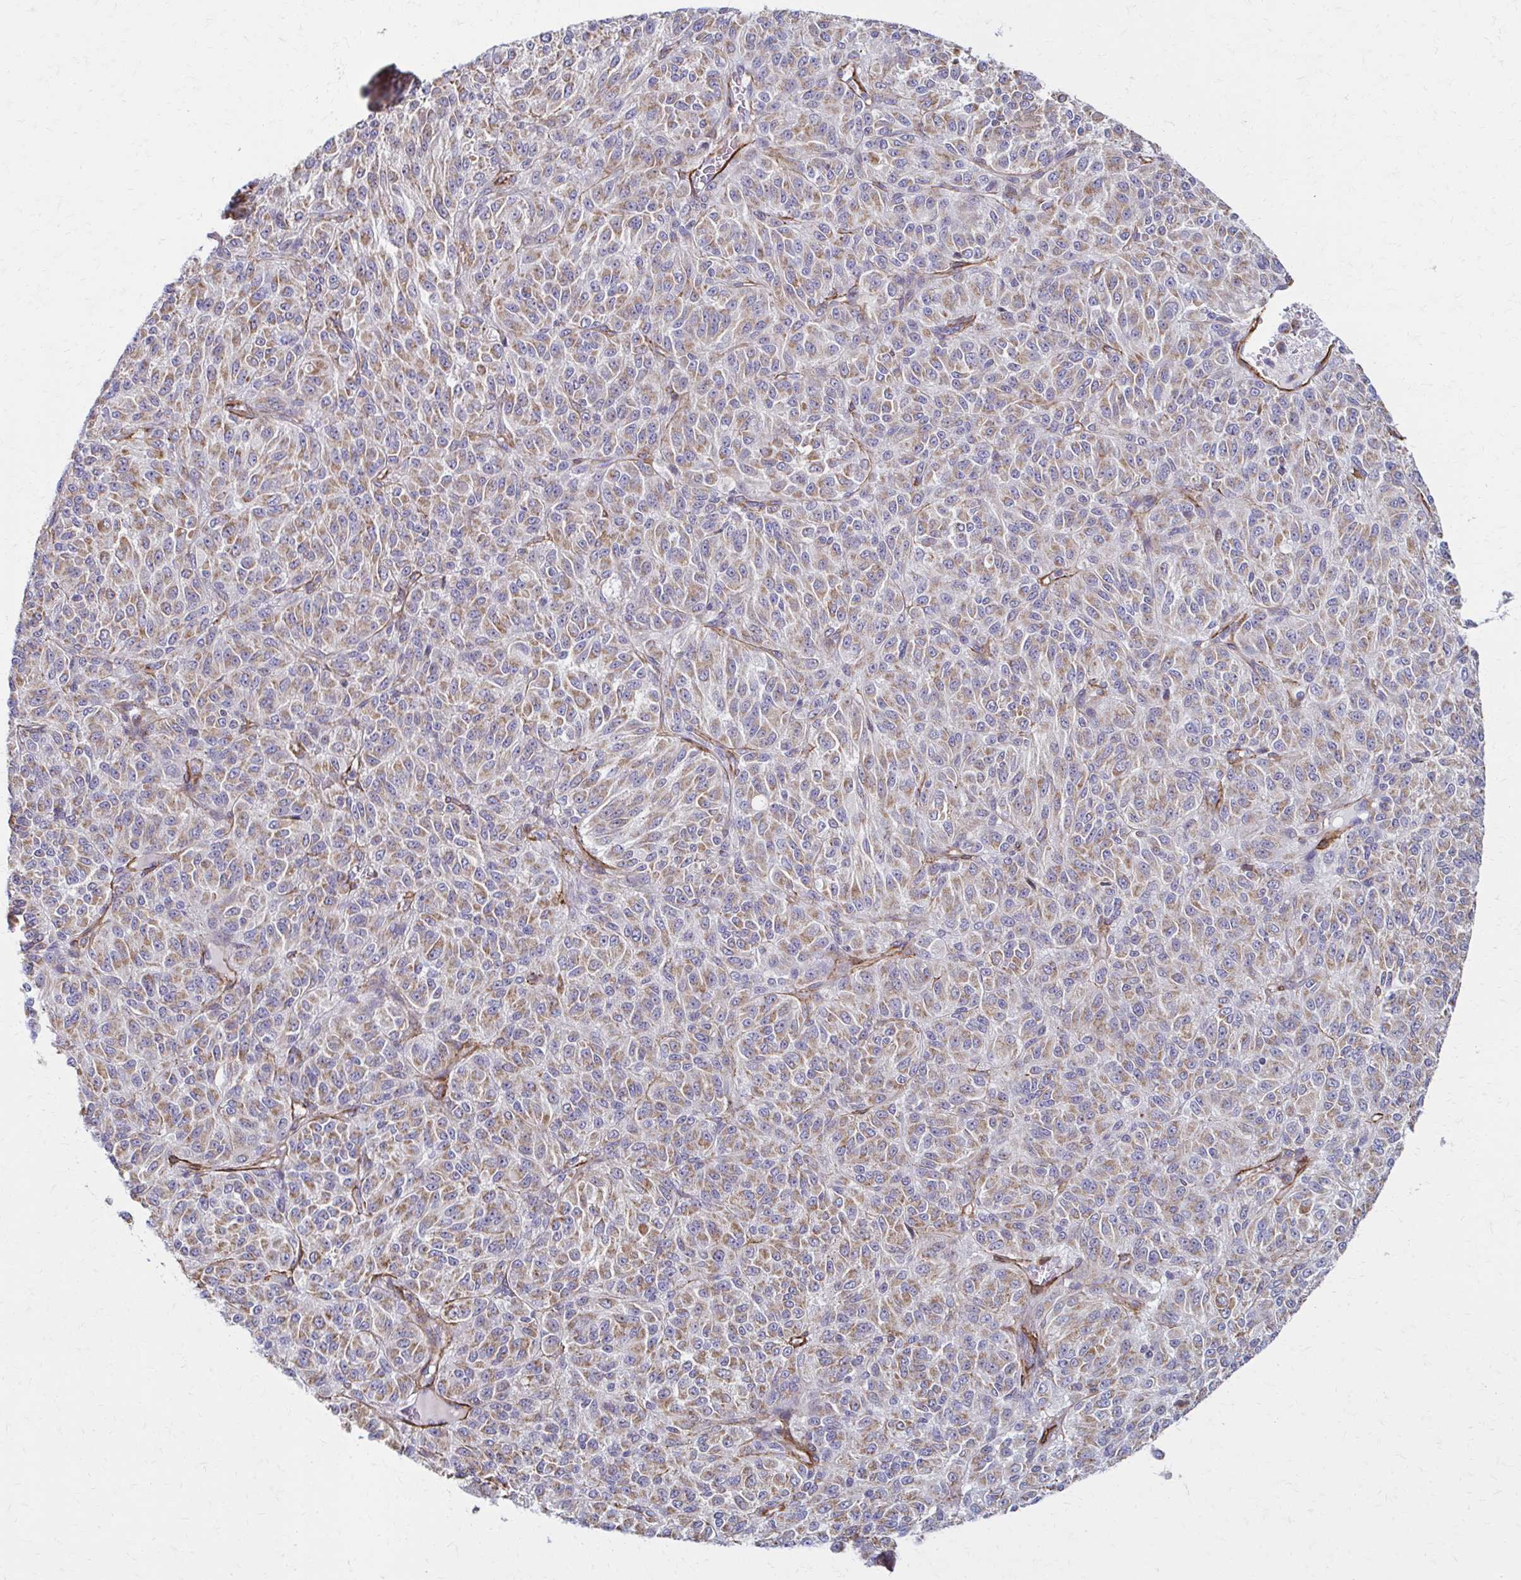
{"staining": {"intensity": "moderate", "quantity": ">75%", "location": "cytoplasmic/membranous"}, "tissue": "melanoma", "cell_type": "Tumor cells", "image_type": "cancer", "snomed": [{"axis": "morphology", "description": "Malignant melanoma, Metastatic site"}, {"axis": "topography", "description": "Brain"}], "caption": "Immunohistochemistry histopathology image of human malignant melanoma (metastatic site) stained for a protein (brown), which exhibits medium levels of moderate cytoplasmic/membranous positivity in about >75% of tumor cells.", "gene": "TIMMDC1", "patient": {"sex": "female", "age": 56}}